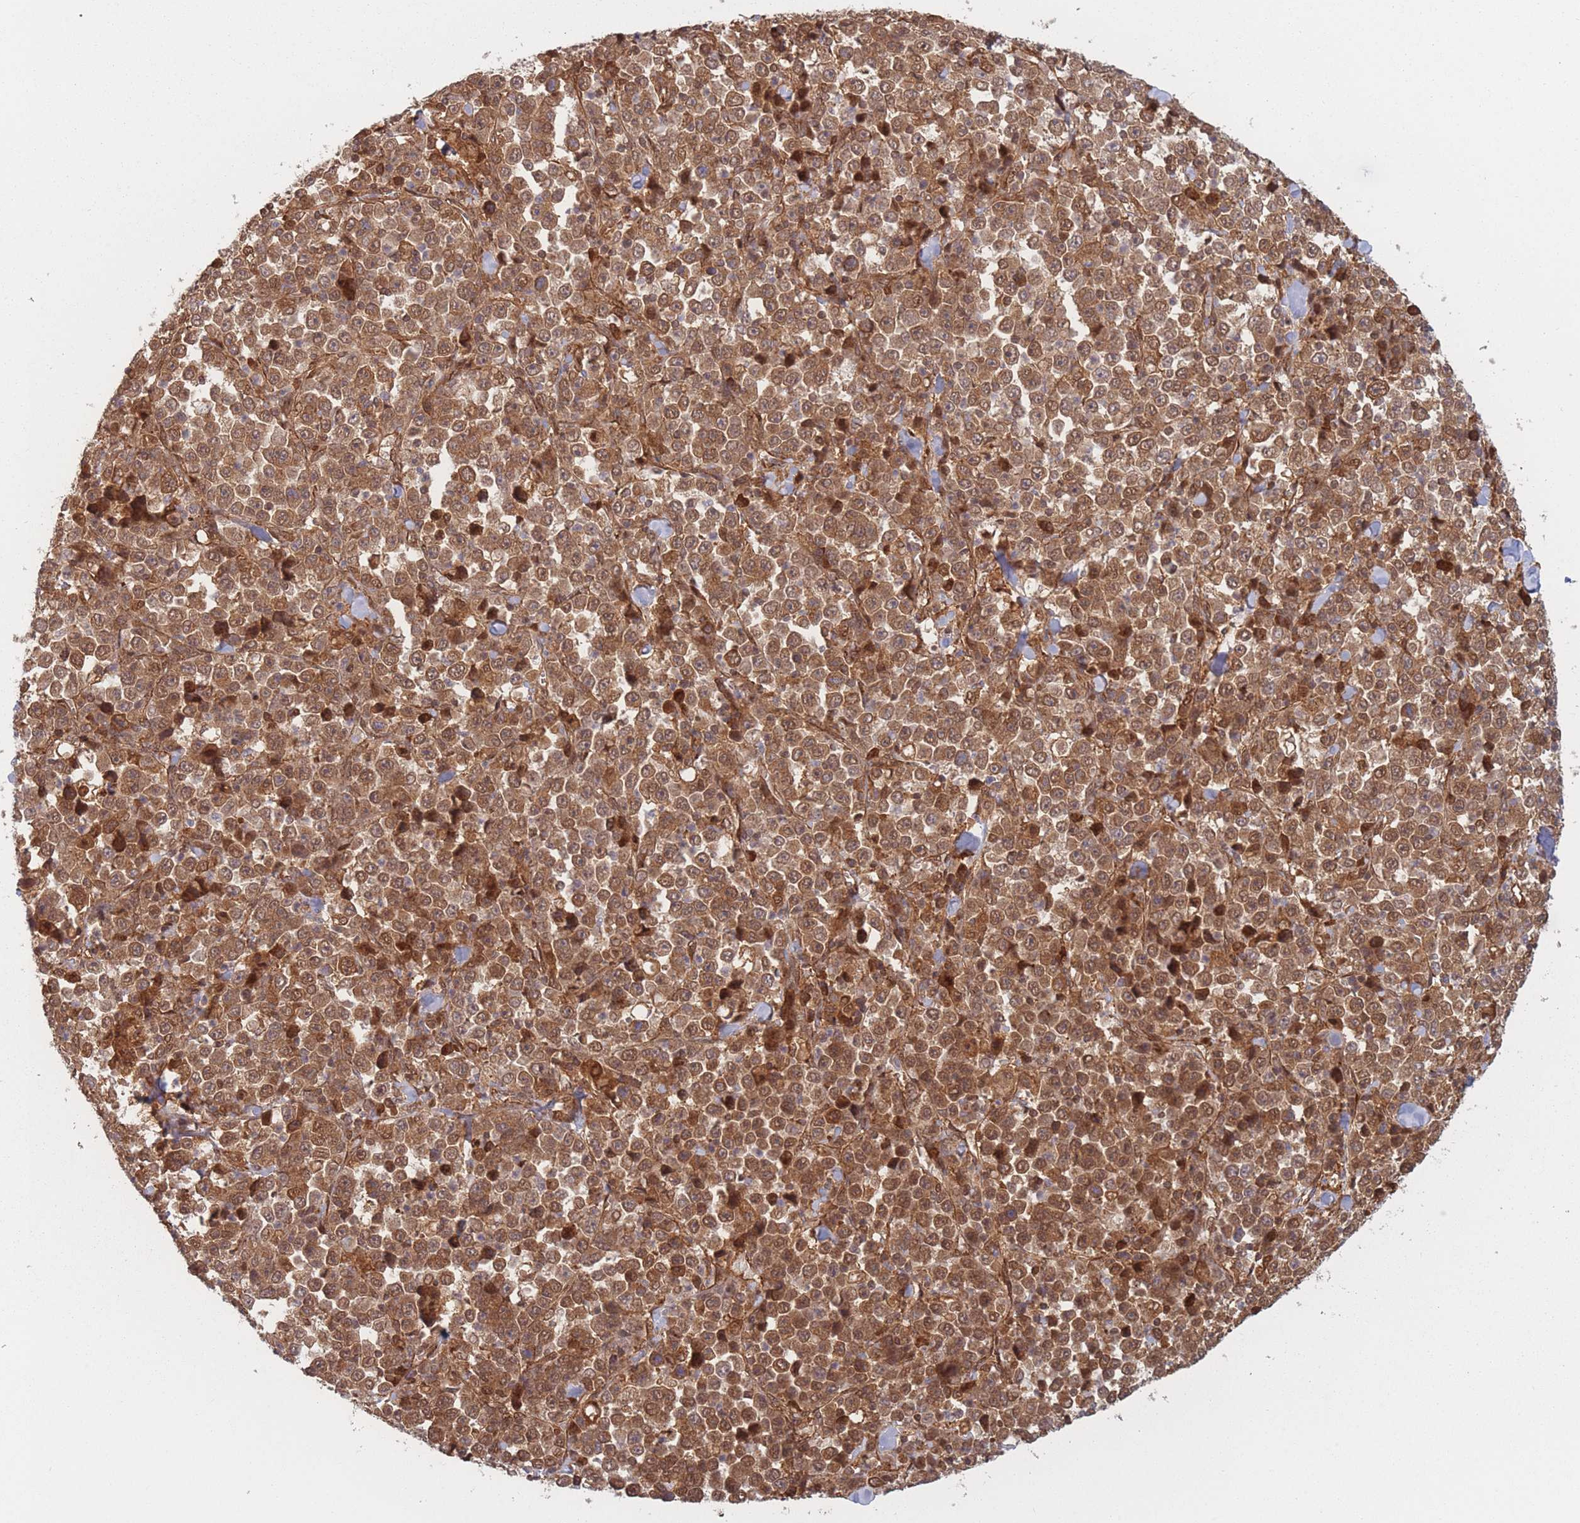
{"staining": {"intensity": "moderate", "quantity": ">75%", "location": "cytoplasmic/membranous,nuclear"}, "tissue": "stomach cancer", "cell_type": "Tumor cells", "image_type": "cancer", "snomed": [{"axis": "morphology", "description": "Normal tissue, NOS"}, {"axis": "morphology", "description": "Adenocarcinoma, NOS"}, {"axis": "topography", "description": "Stomach, upper"}, {"axis": "topography", "description": "Stomach"}], "caption": "There is medium levels of moderate cytoplasmic/membranous and nuclear expression in tumor cells of stomach cancer, as demonstrated by immunohistochemical staining (brown color).", "gene": "PODXL2", "patient": {"sex": "male", "age": 59}}